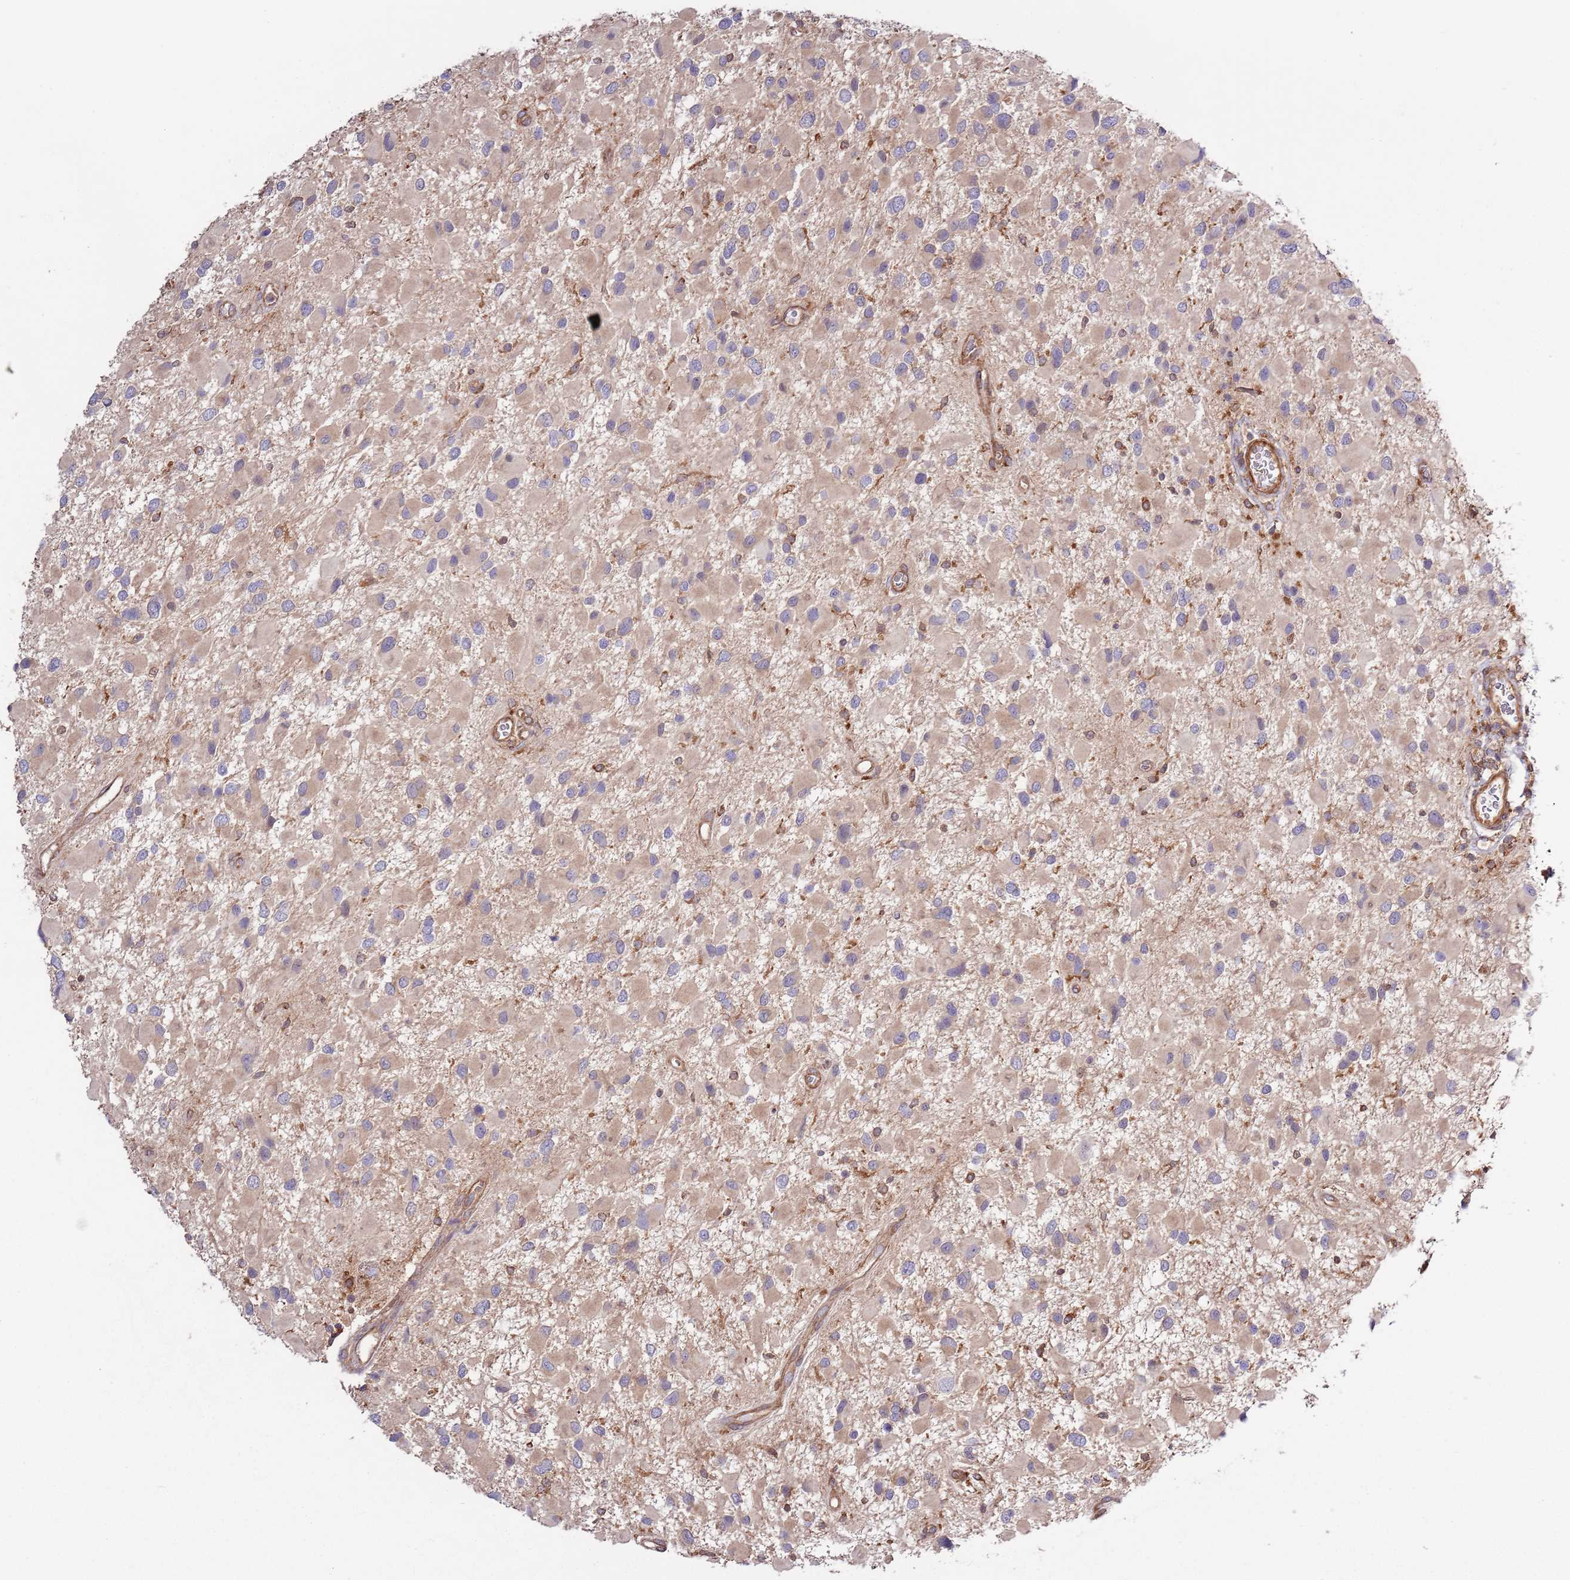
{"staining": {"intensity": "weak", "quantity": "25%-75%", "location": "cytoplasmic/membranous"}, "tissue": "glioma", "cell_type": "Tumor cells", "image_type": "cancer", "snomed": [{"axis": "morphology", "description": "Glioma, malignant, High grade"}, {"axis": "topography", "description": "Brain"}], "caption": "Glioma stained for a protein exhibits weak cytoplasmic/membranous positivity in tumor cells.", "gene": "LPIN2", "patient": {"sex": "male", "age": 53}}